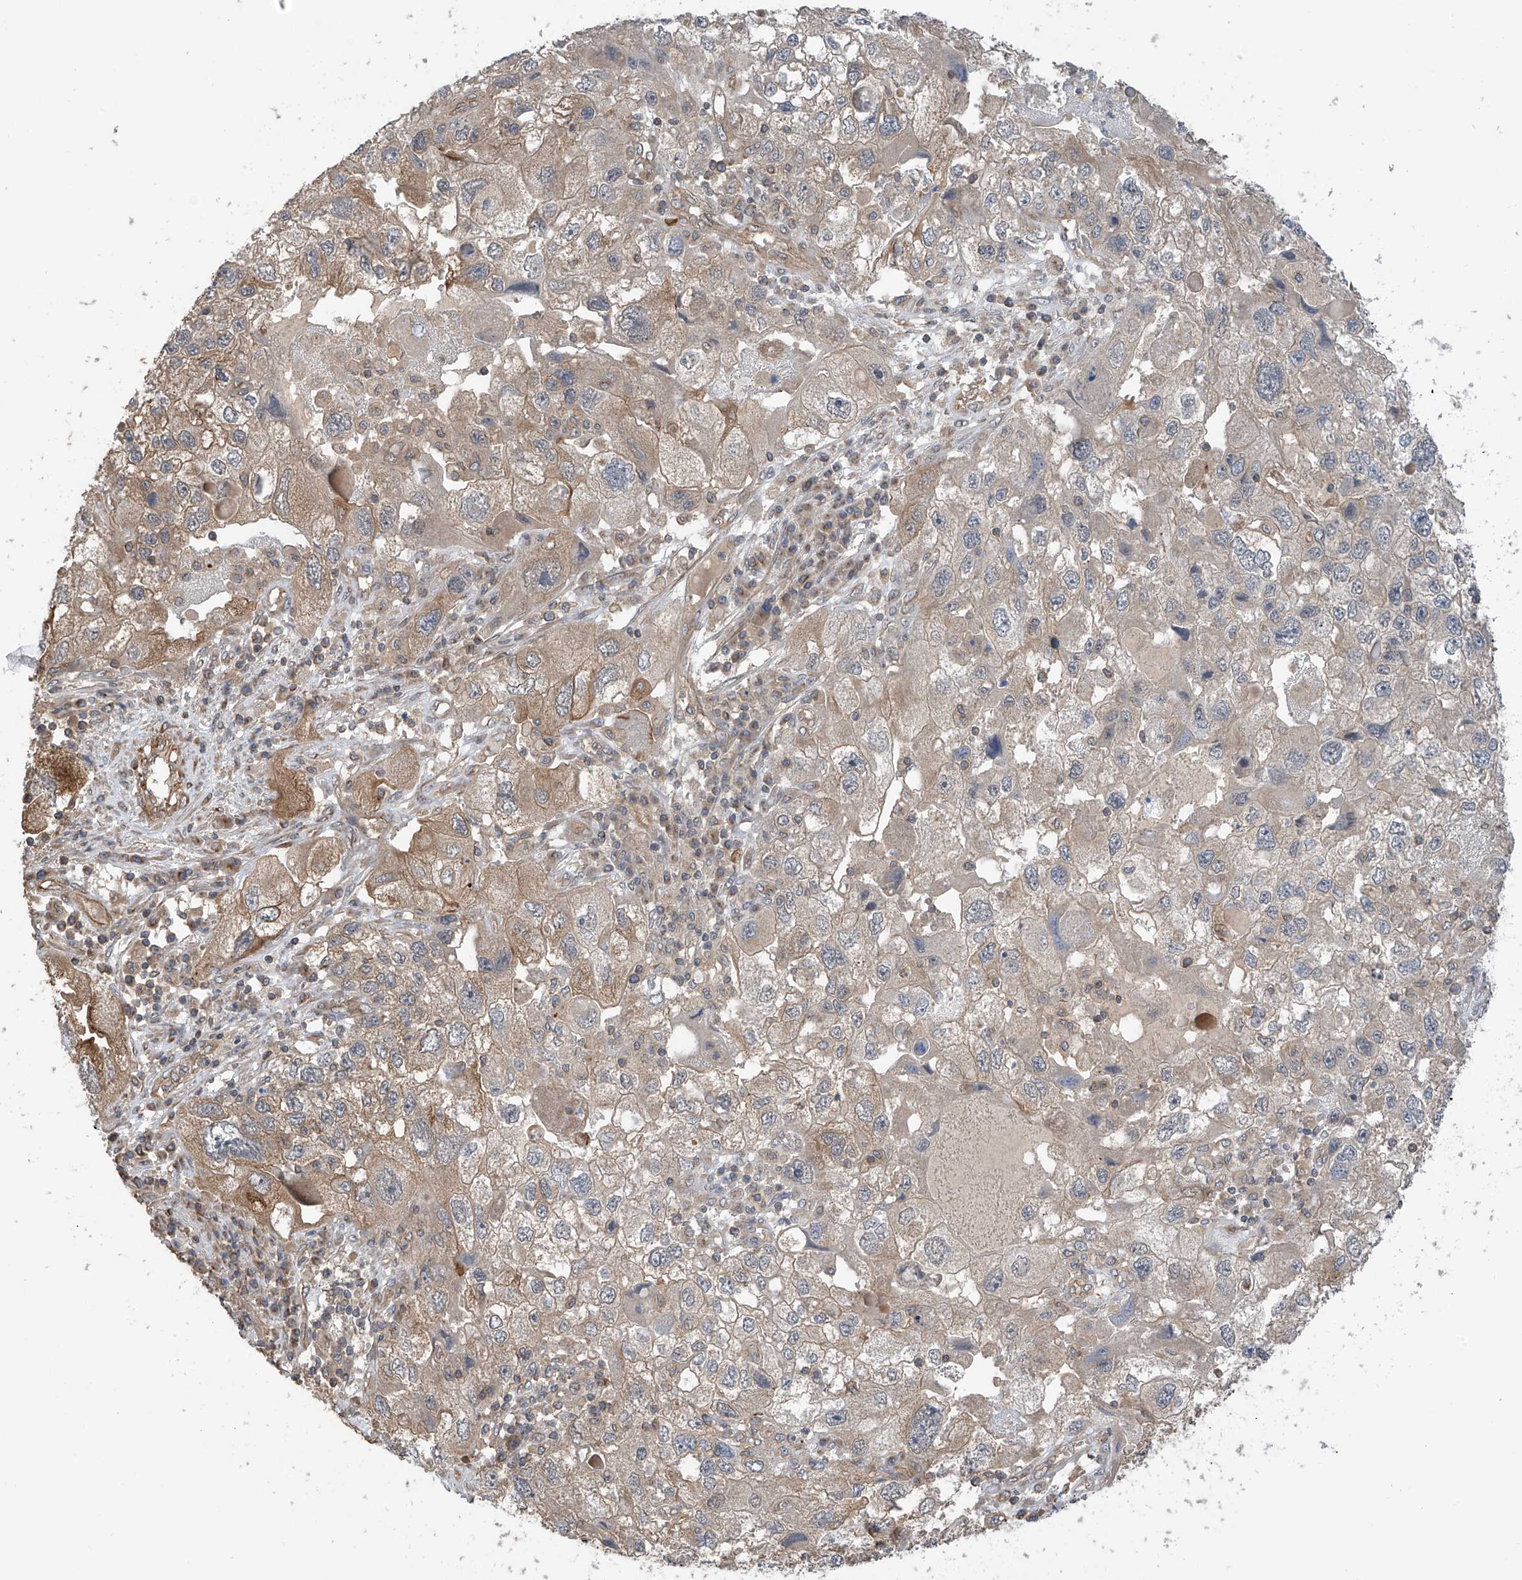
{"staining": {"intensity": "weak", "quantity": "25%-75%", "location": "cytoplasmic/membranous"}, "tissue": "endometrial cancer", "cell_type": "Tumor cells", "image_type": "cancer", "snomed": [{"axis": "morphology", "description": "Adenocarcinoma, NOS"}, {"axis": "topography", "description": "Endometrium"}], "caption": "Protein staining exhibits weak cytoplasmic/membranous staining in about 25%-75% of tumor cells in endometrial cancer.", "gene": "RPAIN", "patient": {"sex": "female", "age": 49}}